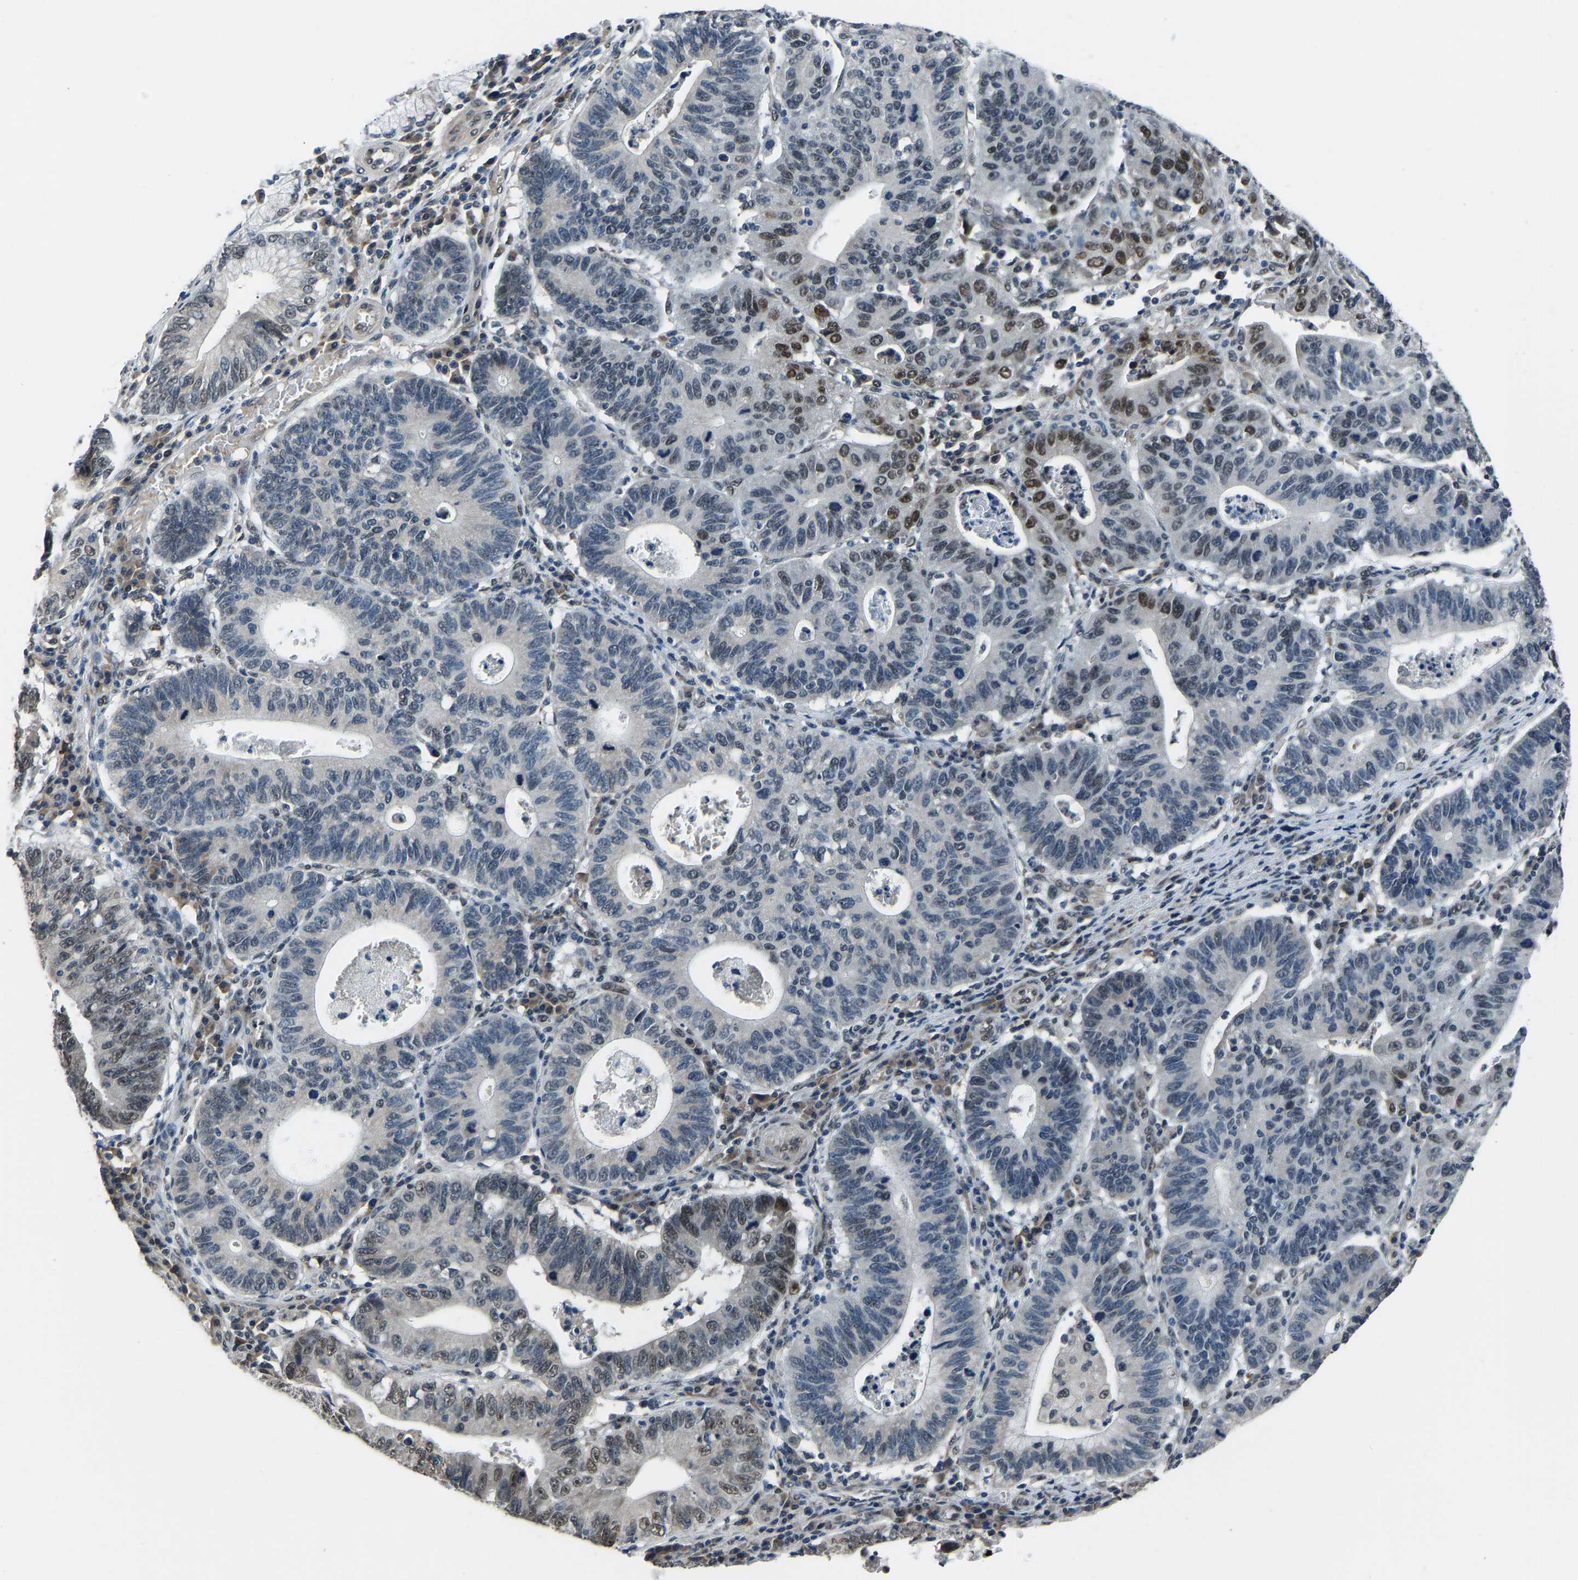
{"staining": {"intensity": "moderate", "quantity": "<25%", "location": "nuclear"}, "tissue": "stomach cancer", "cell_type": "Tumor cells", "image_type": "cancer", "snomed": [{"axis": "morphology", "description": "Adenocarcinoma, NOS"}, {"axis": "topography", "description": "Stomach"}], "caption": "Immunohistochemical staining of human stomach cancer (adenocarcinoma) exhibits low levels of moderate nuclear positivity in about <25% of tumor cells. (DAB (3,3'-diaminobenzidine) = brown stain, brightfield microscopy at high magnification).", "gene": "FOS", "patient": {"sex": "male", "age": 59}}